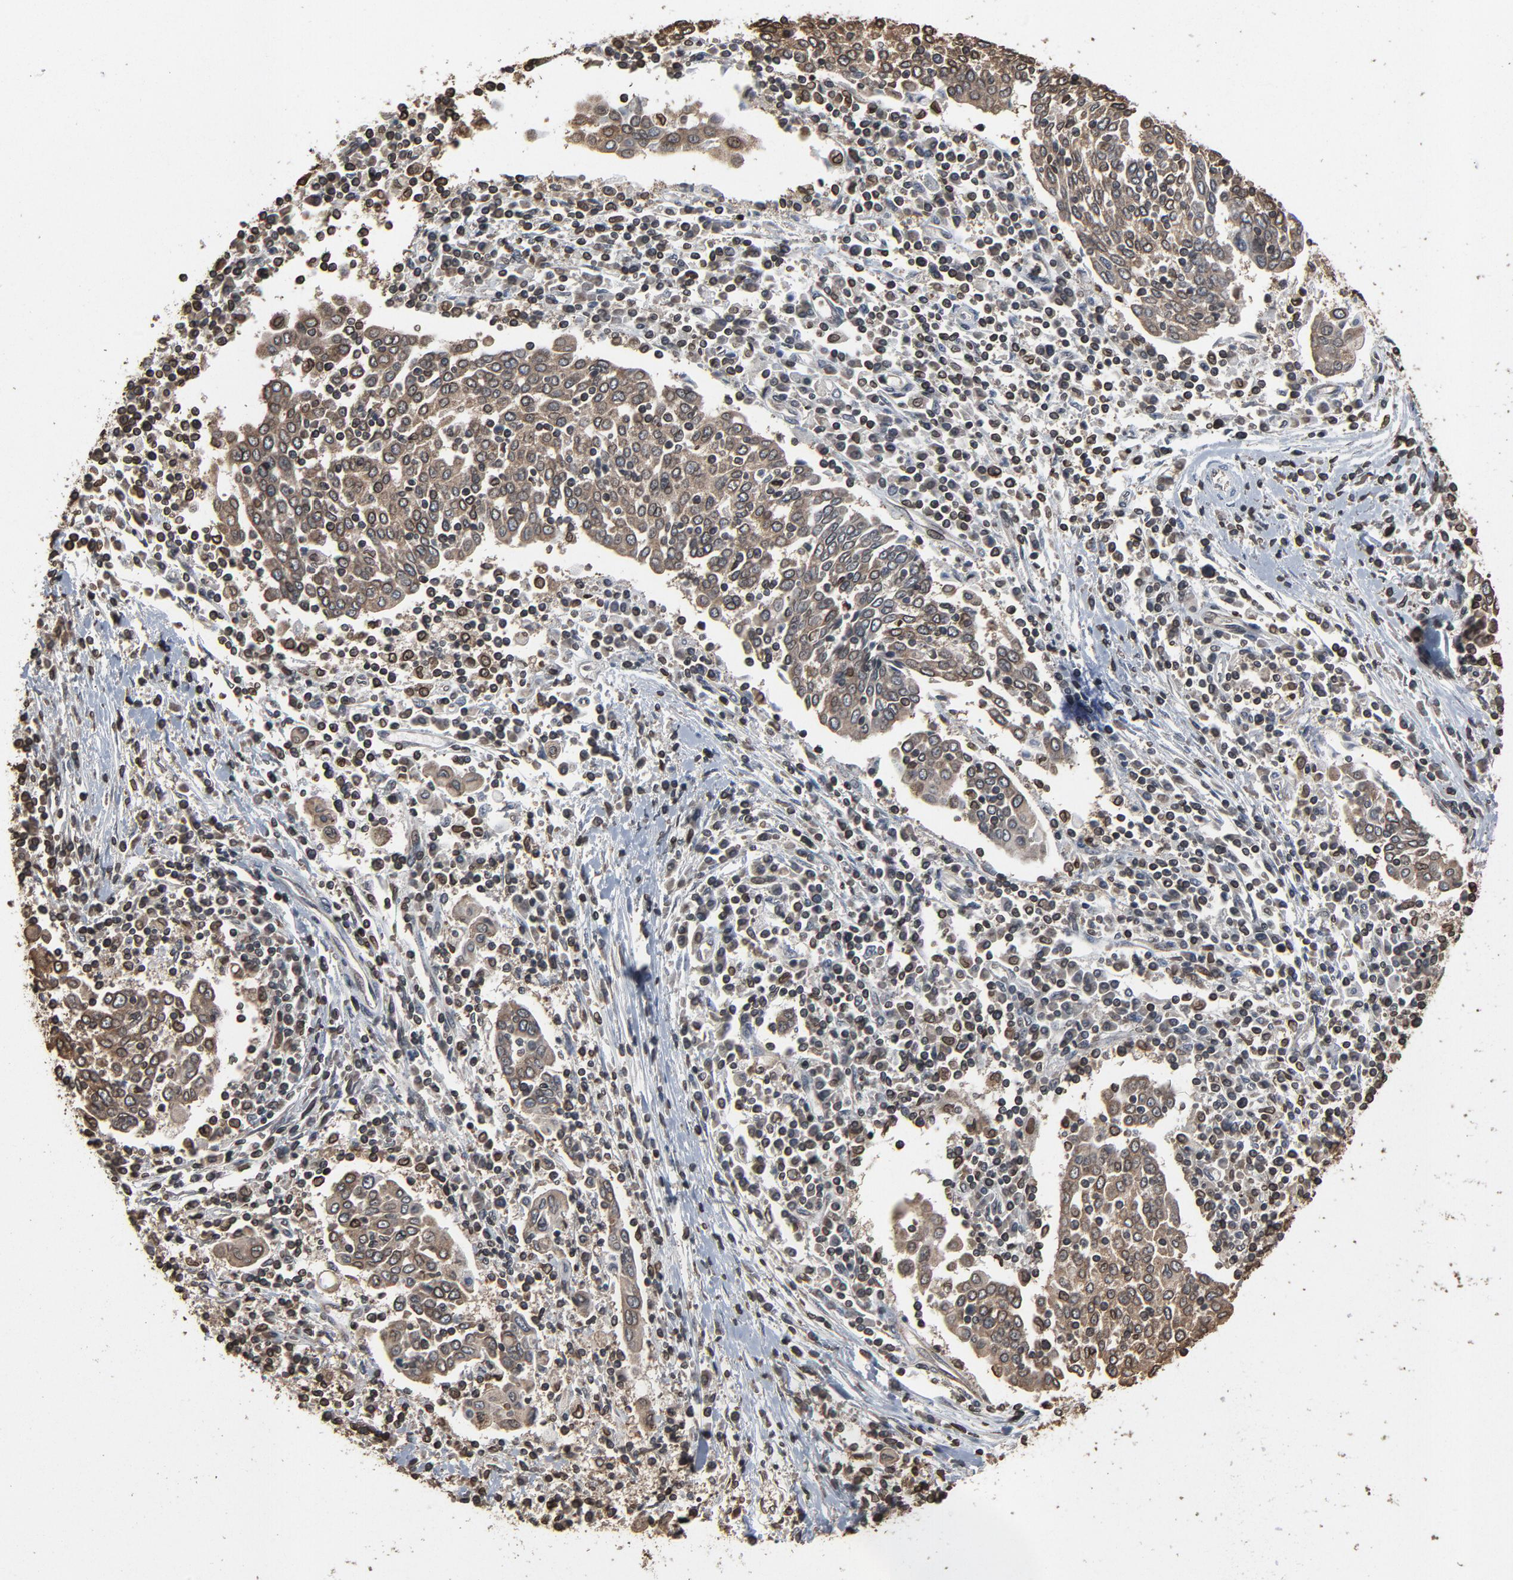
{"staining": {"intensity": "weak", "quantity": ">75%", "location": "cytoplasmic/membranous,nuclear"}, "tissue": "cervical cancer", "cell_type": "Tumor cells", "image_type": "cancer", "snomed": [{"axis": "morphology", "description": "Squamous cell carcinoma, NOS"}, {"axis": "topography", "description": "Cervix"}], "caption": "Brown immunohistochemical staining in human cervical cancer displays weak cytoplasmic/membranous and nuclear expression in about >75% of tumor cells. Immunohistochemistry (ihc) stains the protein in brown and the nuclei are stained blue.", "gene": "UBE2D1", "patient": {"sex": "female", "age": 40}}